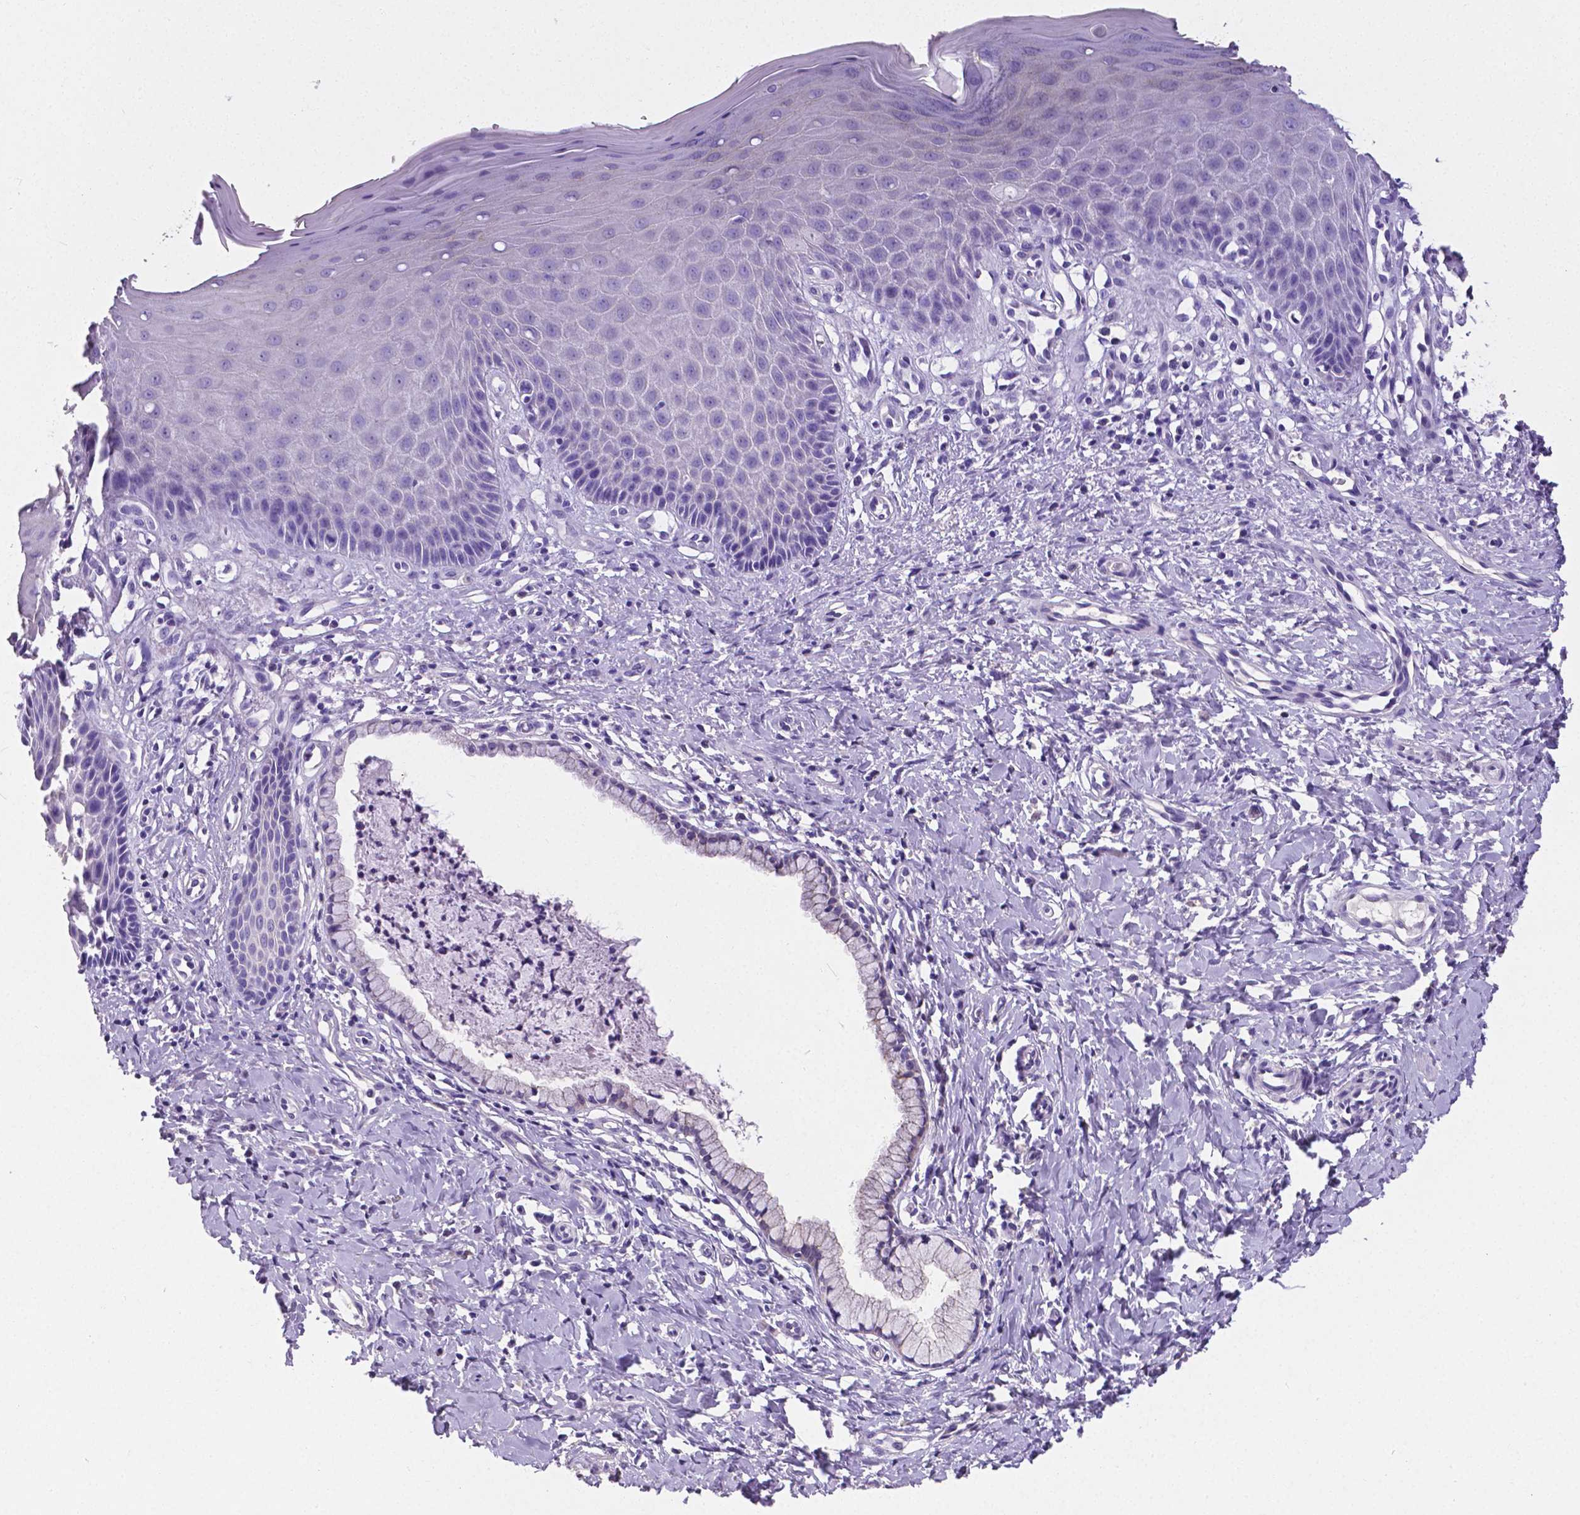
{"staining": {"intensity": "weak", "quantity": "<25%", "location": "cytoplasmic/membranous"}, "tissue": "vagina", "cell_type": "Squamous epithelial cells", "image_type": "normal", "snomed": [{"axis": "morphology", "description": "Normal tissue, NOS"}, {"axis": "topography", "description": "Vagina"}], "caption": "A micrograph of human vagina is negative for staining in squamous epithelial cells. (DAB (3,3'-diaminobenzidine) immunohistochemistry (IHC) visualized using brightfield microscopy, high magnification).", "gene": "OCLN", "patient": {"sex": "female", "age": 83}}